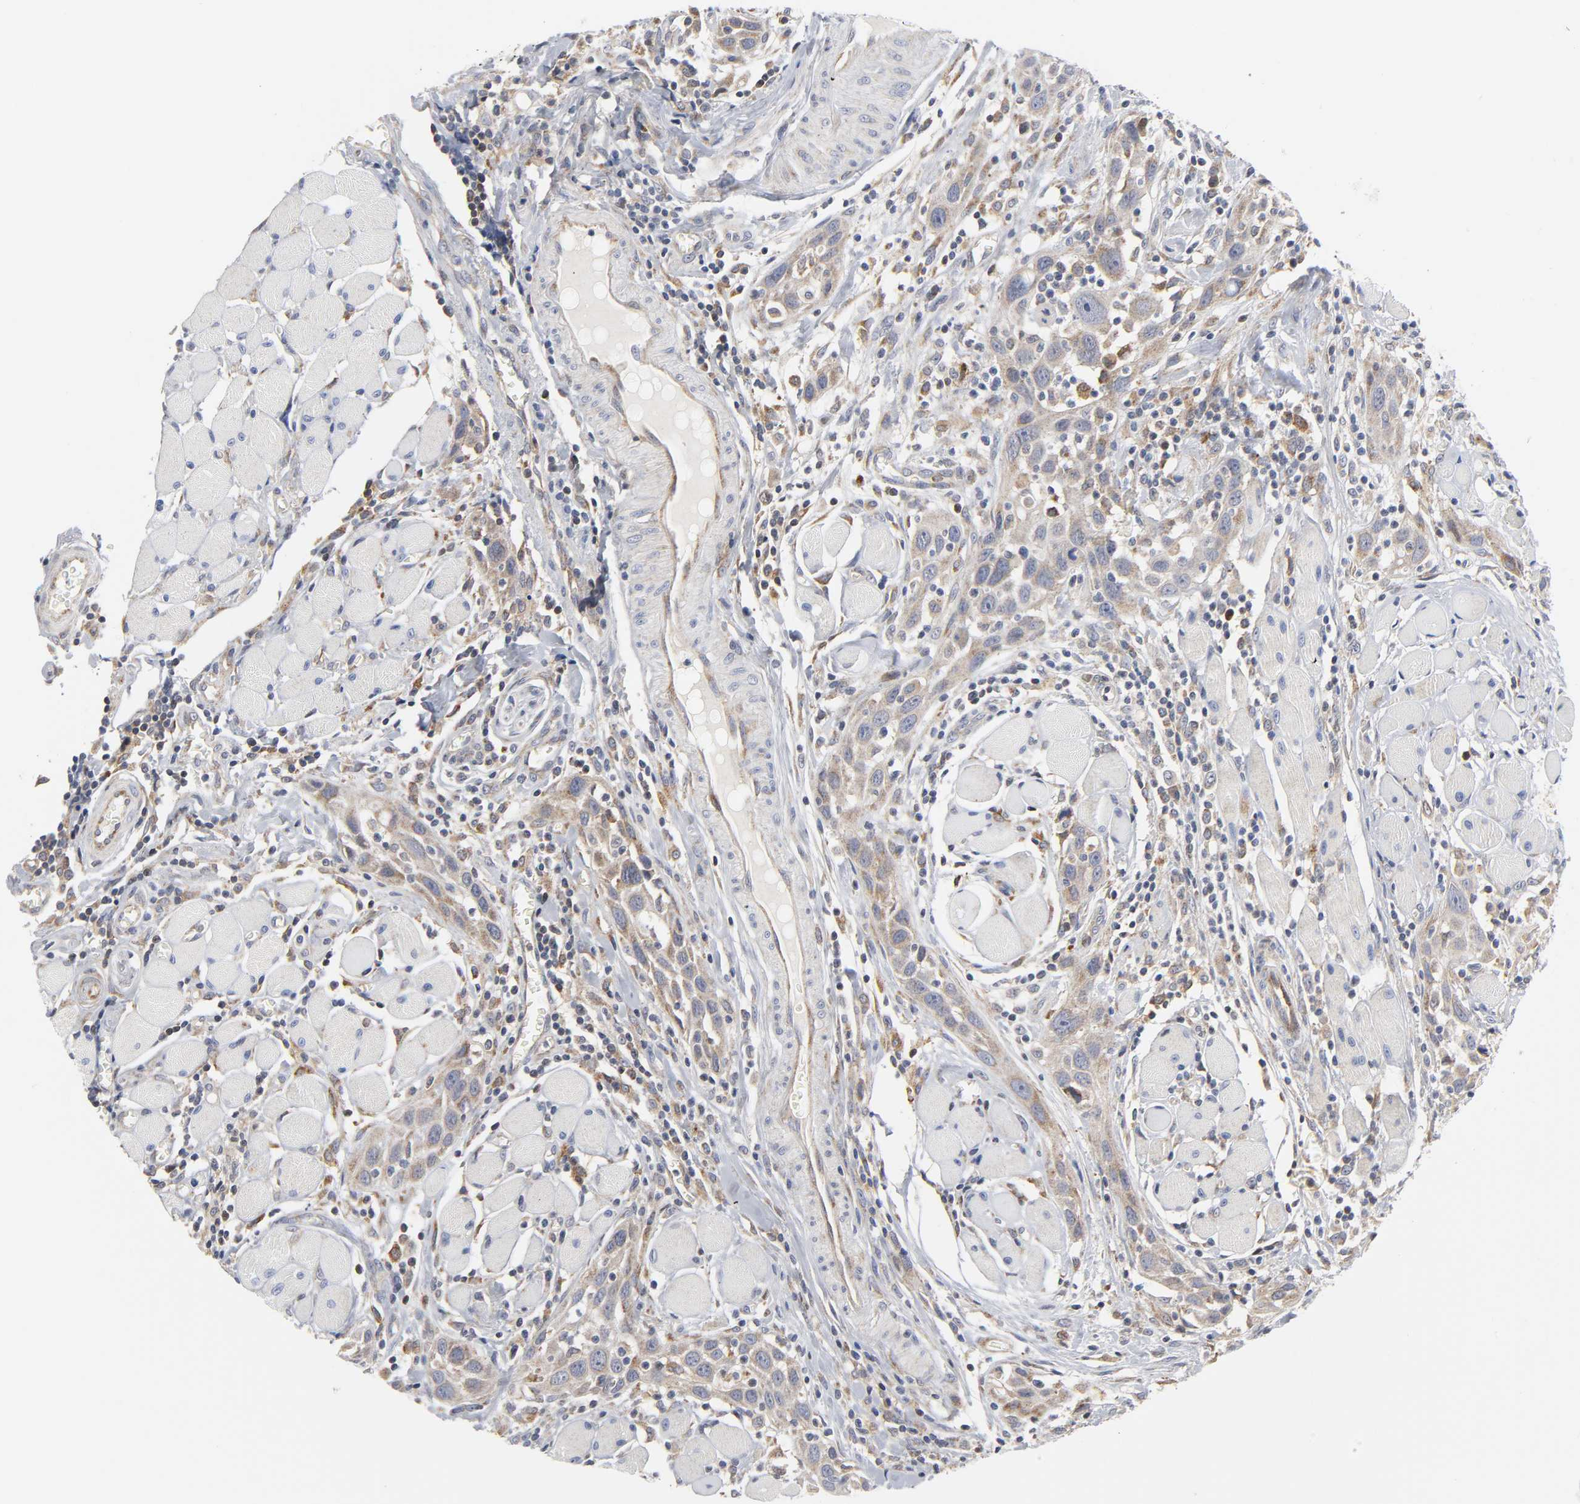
{"staining": {"intensity": "moderate", "quantity": ">75%", "location": "cytoplasmic/membranous"}, "tissue": "head and neck cancer", "cell_type": "Tumor cells", "image_type": "cancer", "snomed": [{"axis": "morphology", "description": "Squamous cell carcinoma, NOS"}, {"axis": "topography", "description": "Oral tissue"}, {"axis": "topography", "description": "Head-Neck"}], "caption": "IHC of head and neck cancer (squamous cell carcinoma) displays medium levels of moderate cytoplasmic/membranous staining in approximately >75% of tumor cells.", "gene": "BAX", "patient": {"sex": "female", "age": 50}}